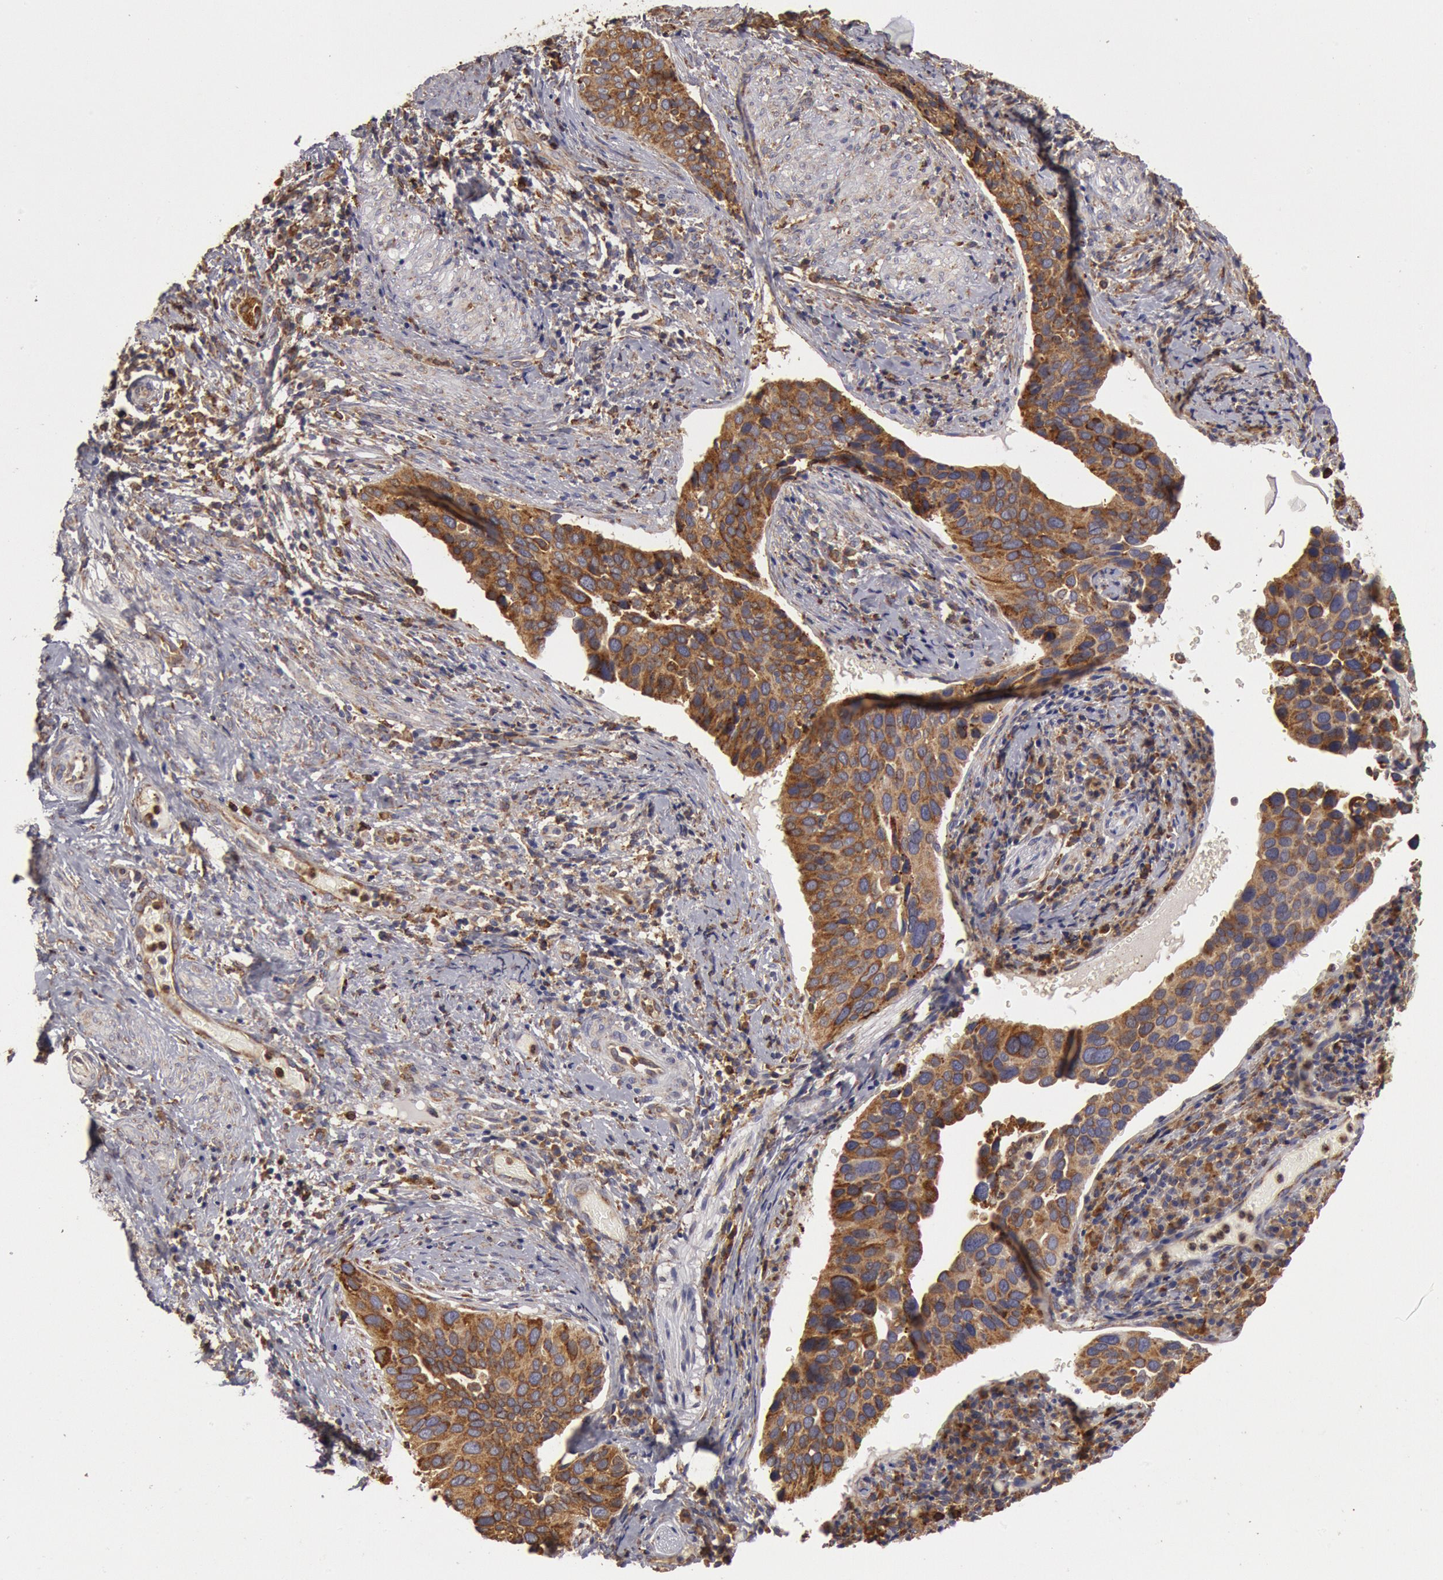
{"staining": {"intensity": "strong", "quantity": ">75%", "location": "cytoplasmic/membranous"}, "tissue": "cervical cancer", "cell_type": "Tumor cells", "image_type": "cancer", "snomed": [{"axis": "morphology", "description": "Squamous cell carcinoma, NOS"}, {"axis": "topography", "description": "Cervix"}], "caption": "Immunohistochemistry (IHC) of cervical cancer (squamous cell carcinoma) exhibits high levels of strong cytoplasmic/membranous positivity in approximately >75% of tumor cells. (DAB IHC, brown staining for protein, blue staining for nuclei).", "gene": "ERP44", "patient": {"sex": "female", "age": 31}}